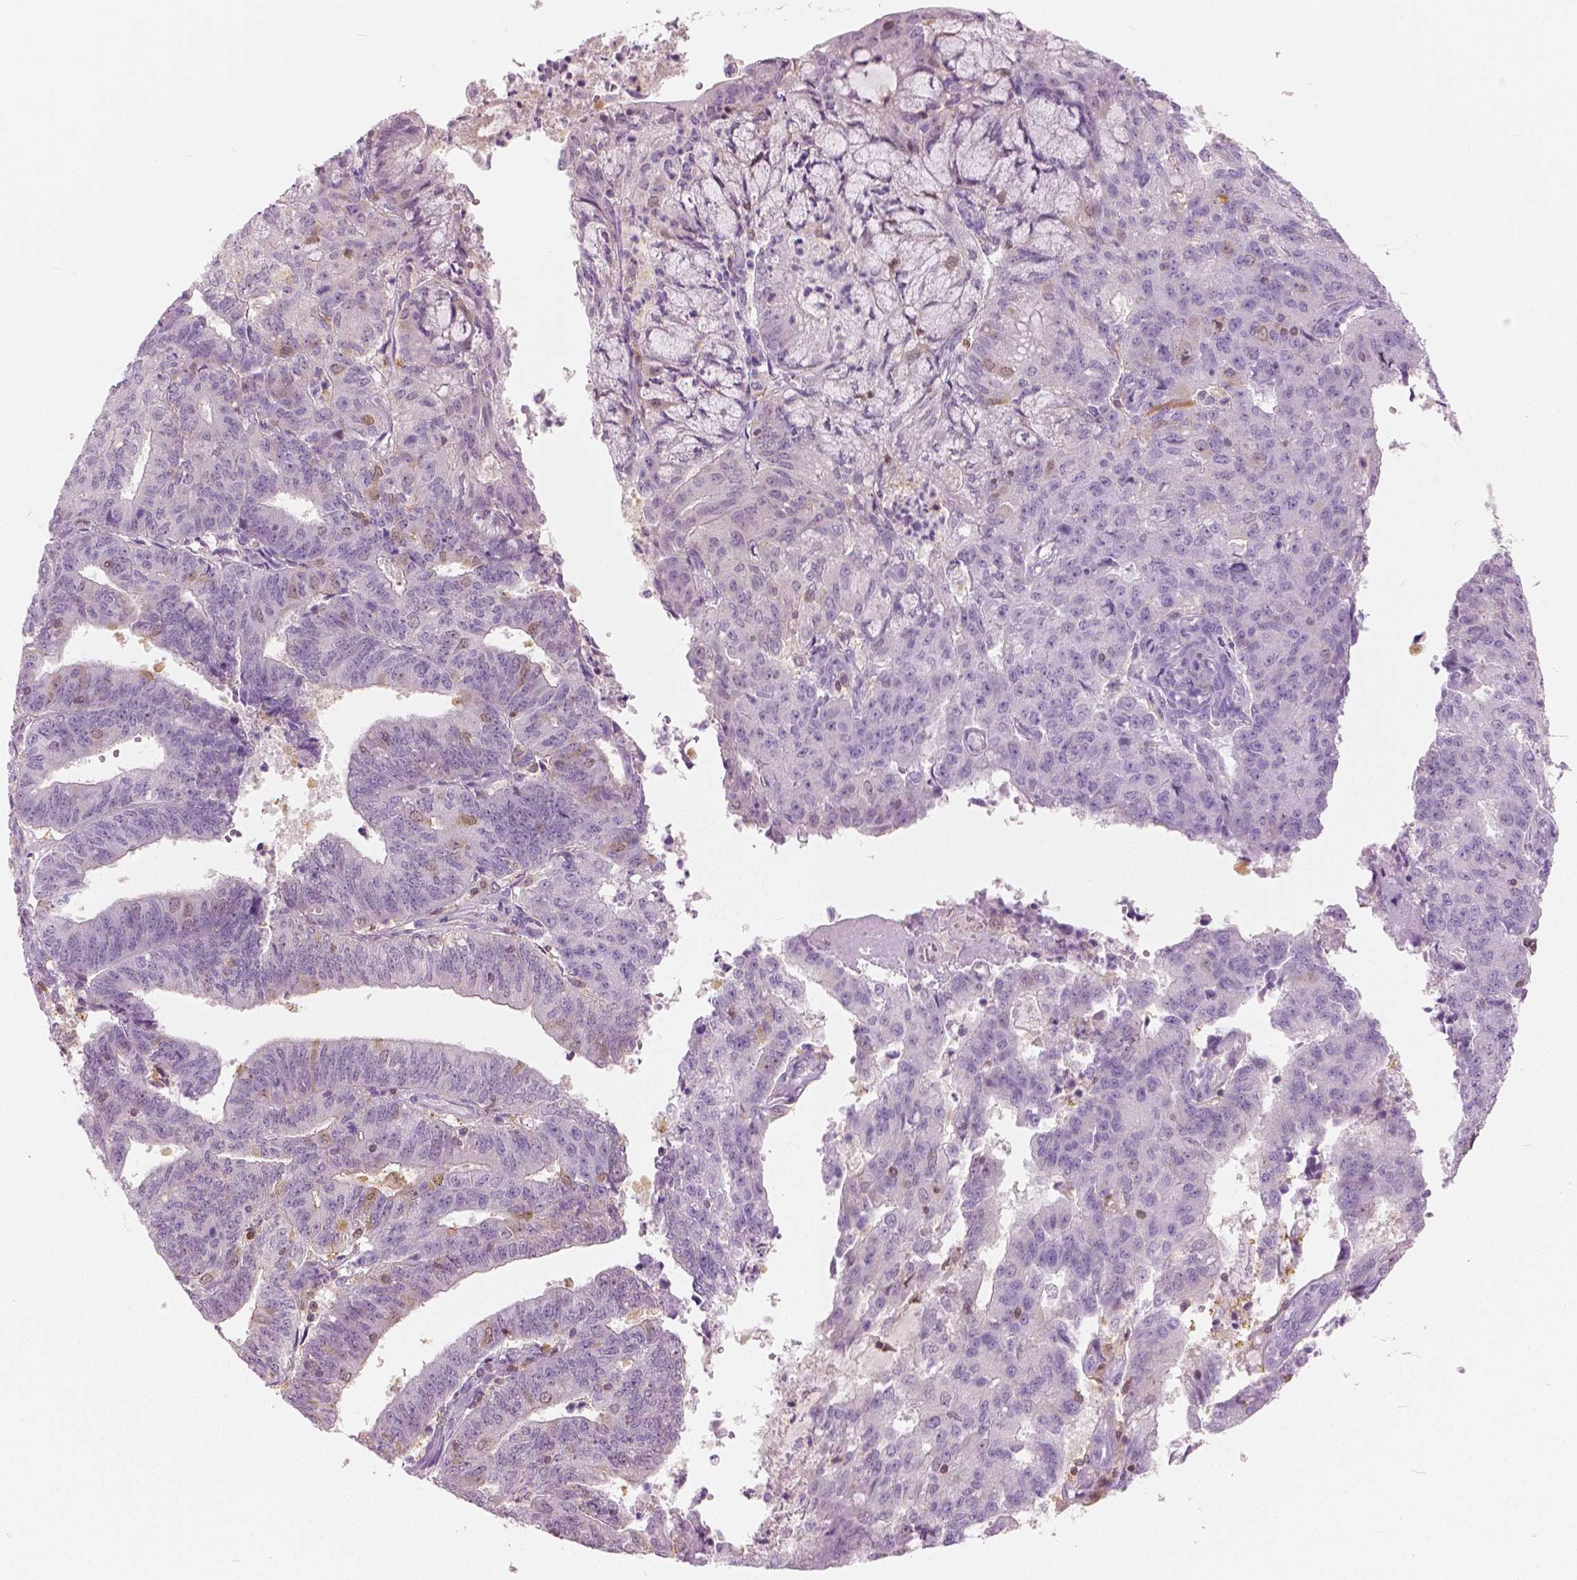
{"staining": {"intensity": "negative", "quantity": "none", "location": "none"}, "tissue": "endometrial cancer", "cell_type": "Tumor cells", "image_type": "cancer", "snomed": [{"axis": "morphology", "description": "Adenocarcinoma, NOS"}, {"axis": "topography", "description": "Endometrium"}], "caption": "IHC image of neoplastic tissue: human endometrial cancer stained with DAB reveals no significant protein staining in tumor cells.", "gene": "GALM", "patient": {"sex": "female", "age": 82}}